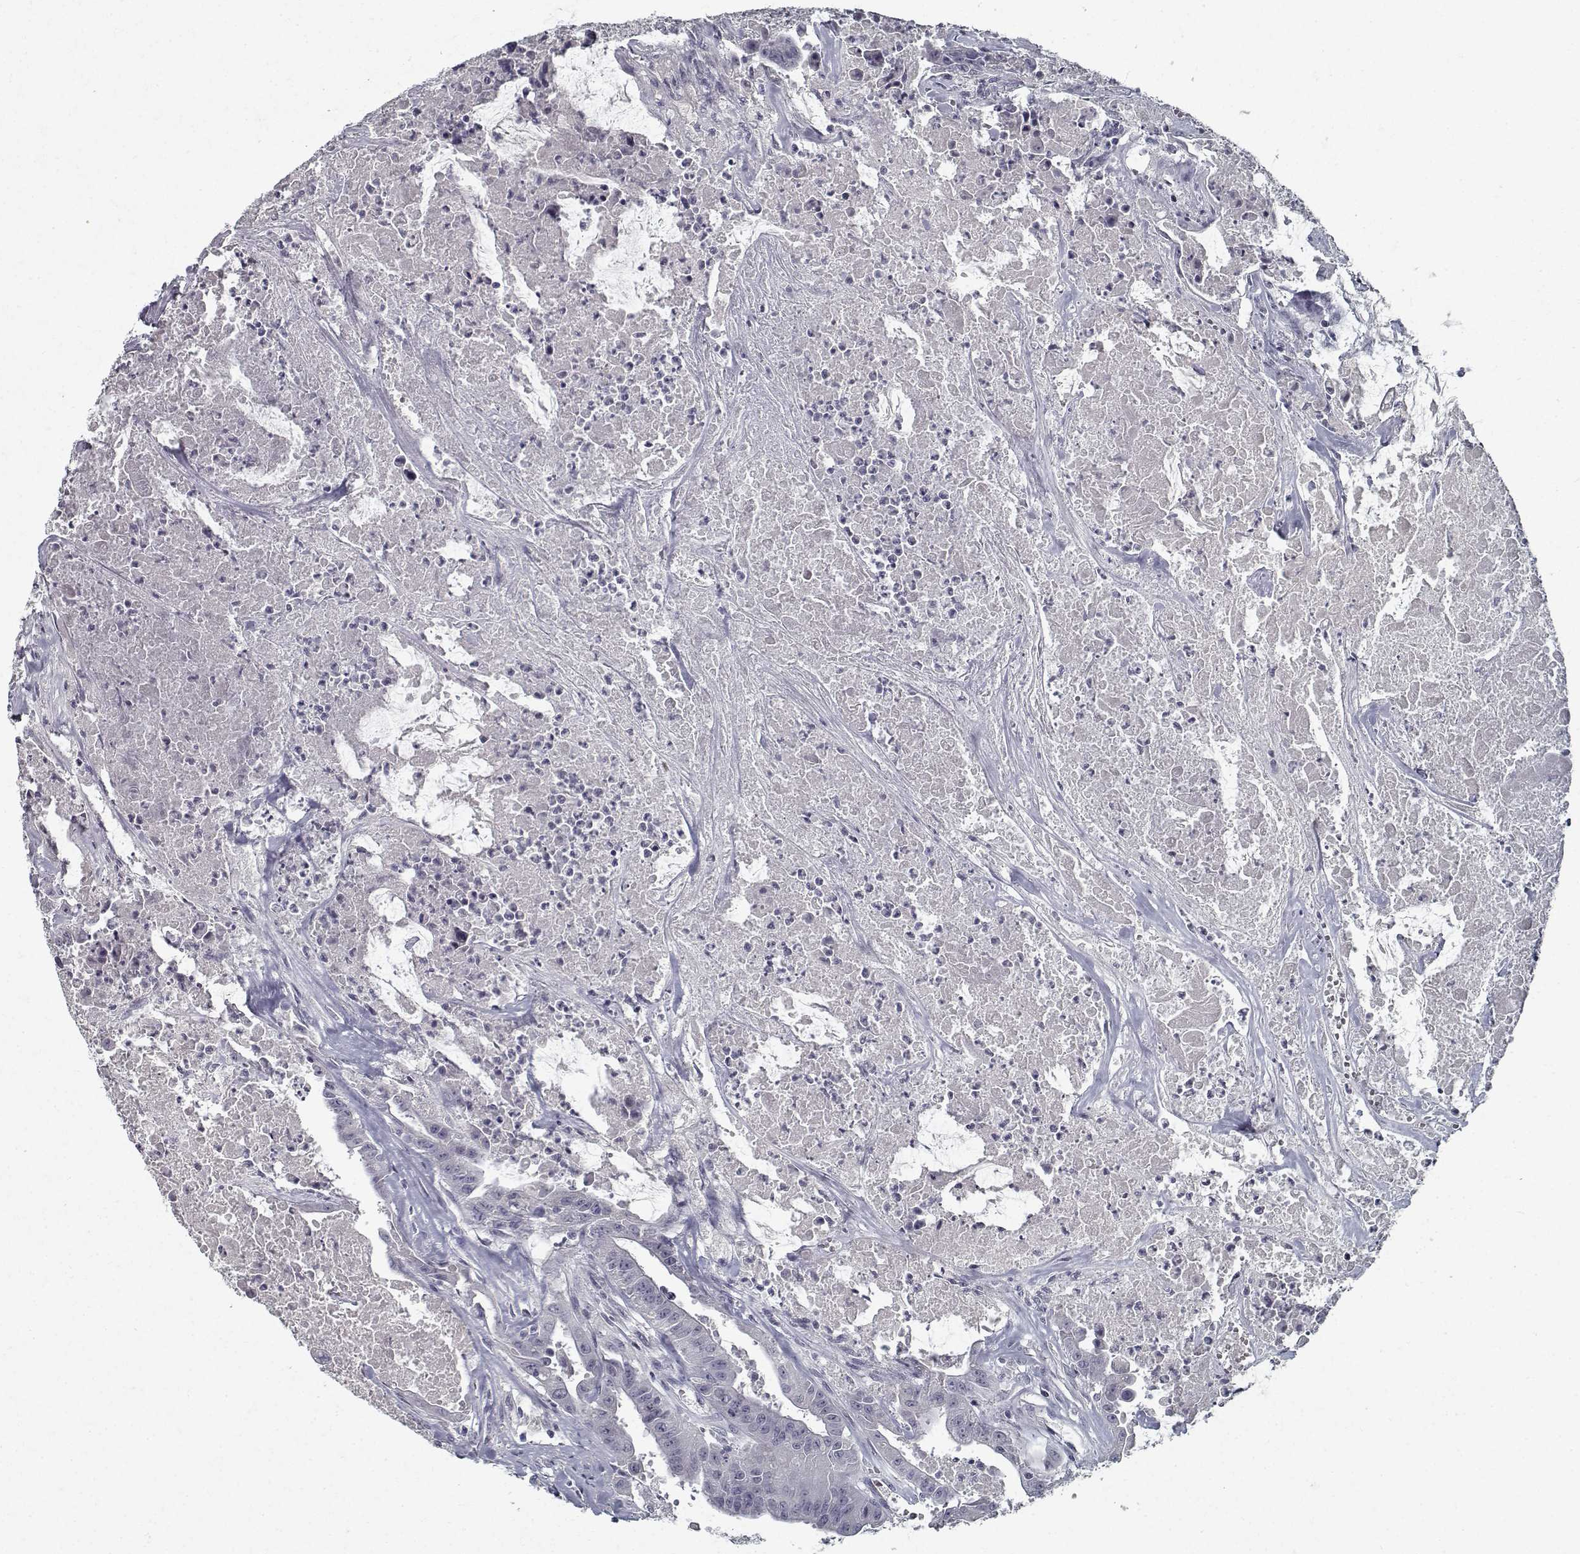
{"staining": {"intensity": "negative", "quantity": "none", "location": "none"}, "tissue": "colorectal cancer", "cell_type": "Tumor cells", "image_type": "cancer", "snomed": [{"axis": "morphology", "description": "Adenocarcinoma, NOS"}, {"axis": "topography", "description": "Colon"}], "caption": "Histopathology image shows no significant protein expression in tumor cells of adenocarcinoma (colorectal).", "gene": "GAD2", "patient": {"sex": "male", "age": 33}}